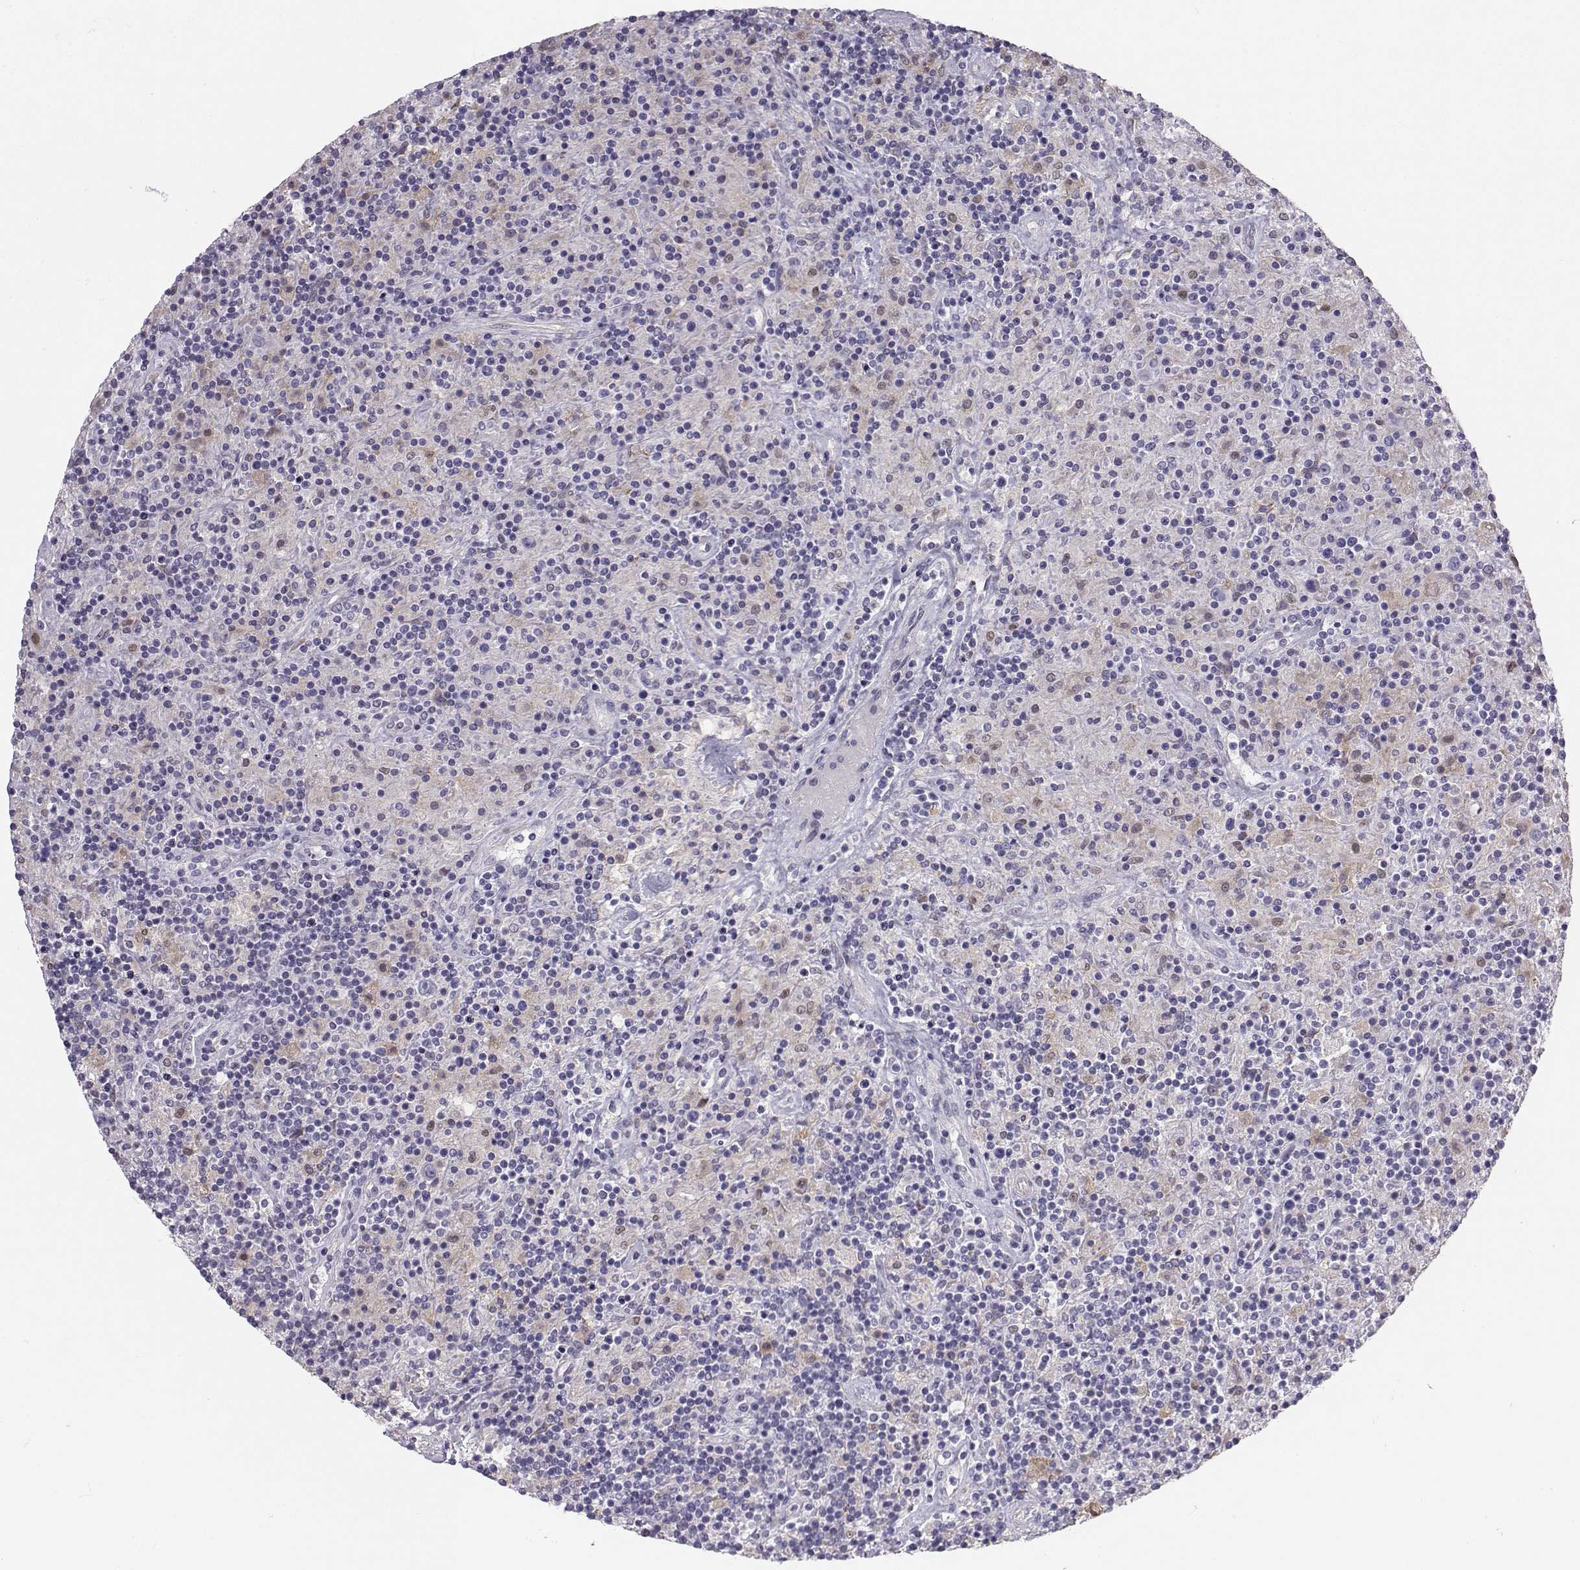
{"staining": {"intensity": "weak", "quantity": ">75%", "location": "cytoplasmic/membranous"}, "tissue": "lymphoma", "cell_type": "Tumor cells", "image_type": "cancer", "snomed": [{"axis": "morphology", "description": "Hodgkin's disease, NOS"}, {"axis": "topography", "description": "Lymph node"}], "caption": "Lymphoma stained with a protein marker demonstrates weak staining in tumor cells.", "gene": "DCLK3", "patient": {"sex": "male", "age": 70}}